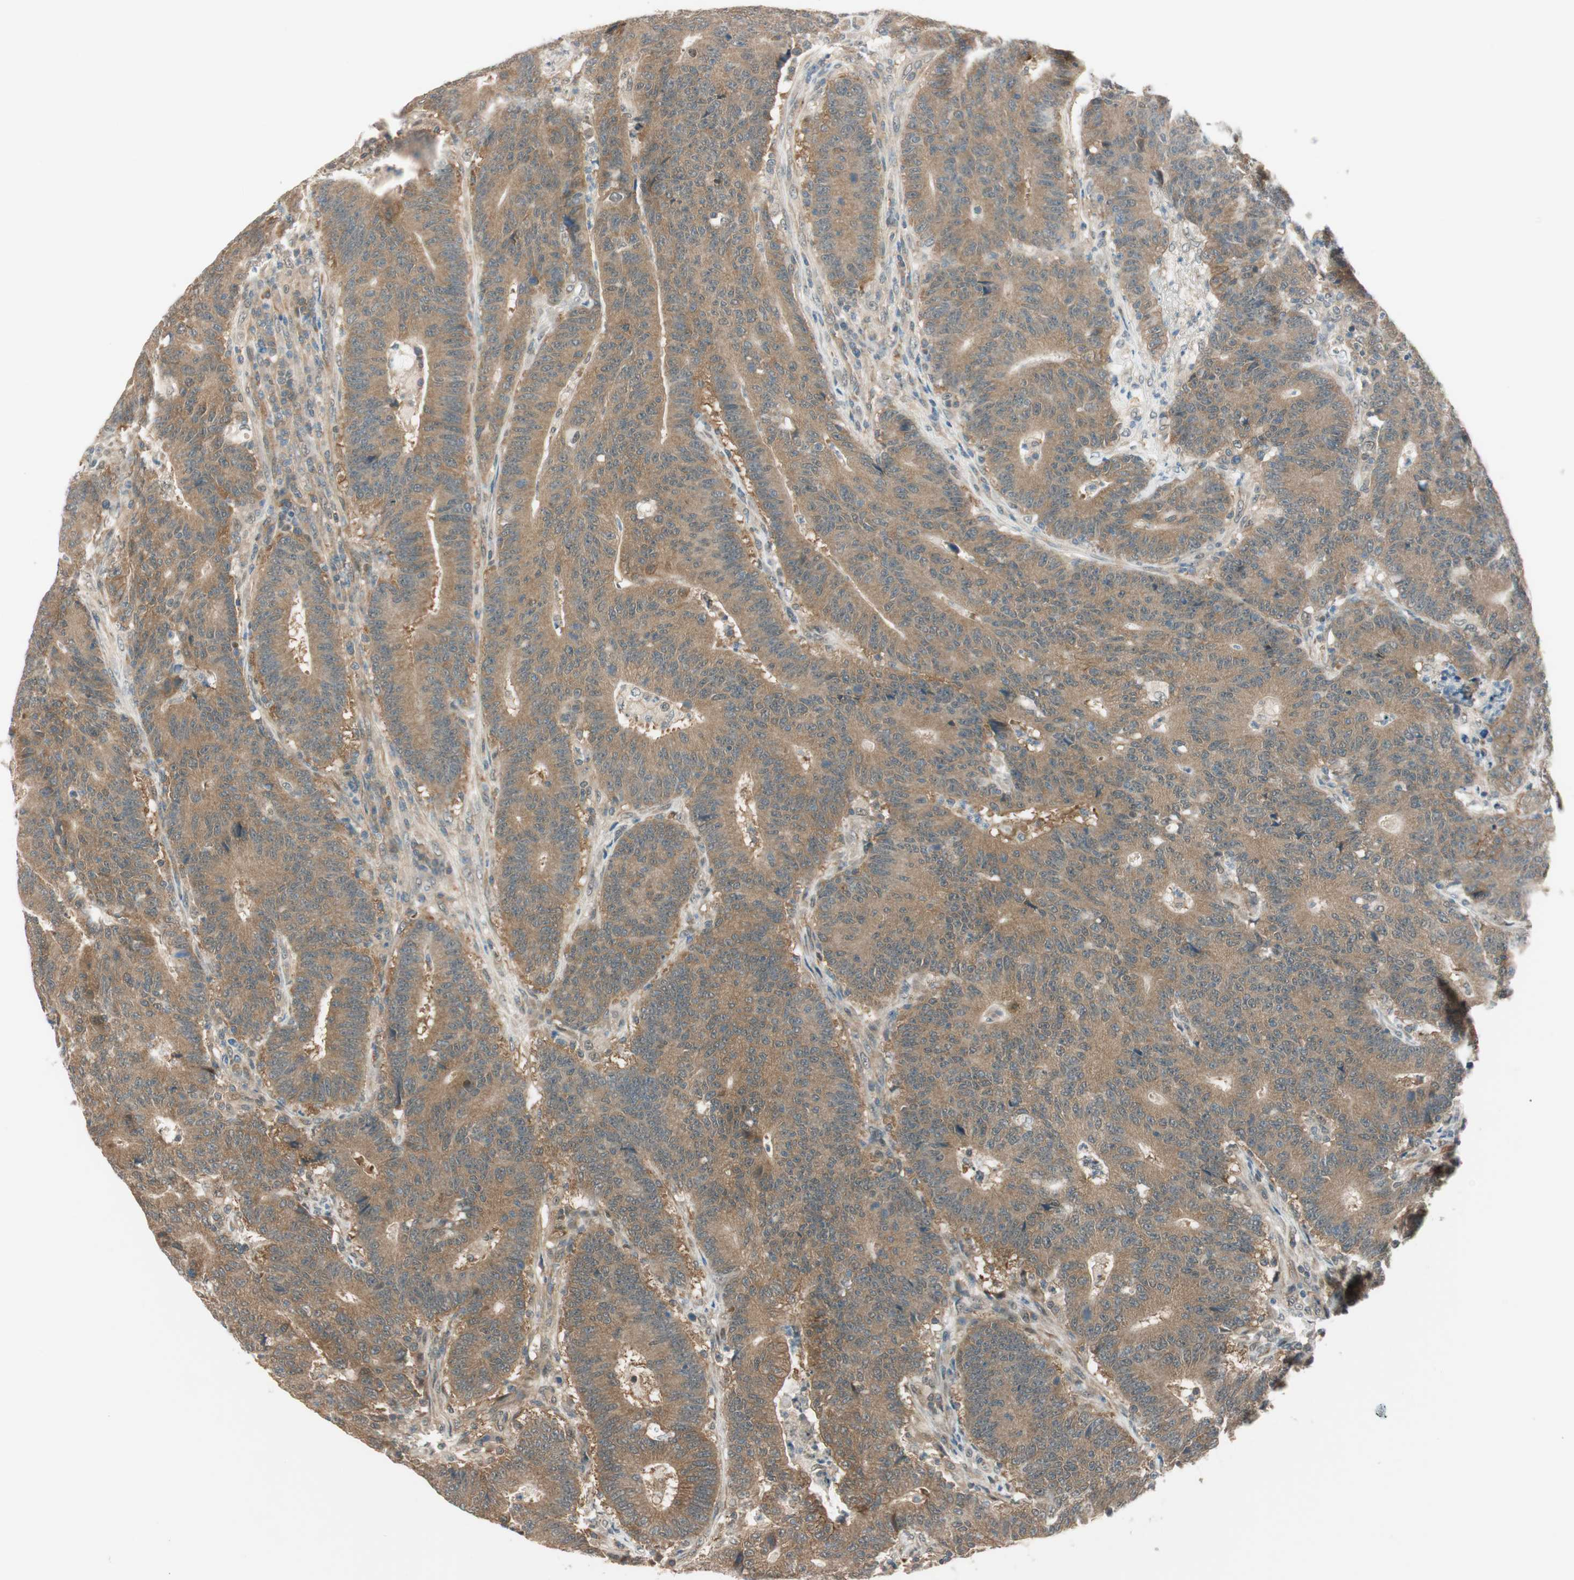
{"staining": {"intensity": "moderate", "quantity": ">75%", "location": "cytoplasmic/membranous"}, "tissue": "colorectal cancer", "cell_type": "Tumor cells", "image_type": "cancer", "snomed": [{"axis": "morphology", "description": "Normal tissue, NOS"}, {"axis": "morphology", "description": "Adenocarcinoma, NOS"}, {"axis": "topography", "description": "Colon"}], "caption": "Immunohistochemical staining of colorectal adenocarcinoma reveals medium levels of moderate cytoplasmic/membranous protein staining in approximately >75% of tumor cells.", "gene": "PSMD8", "patient": {"sex": "female", "age": 75}}